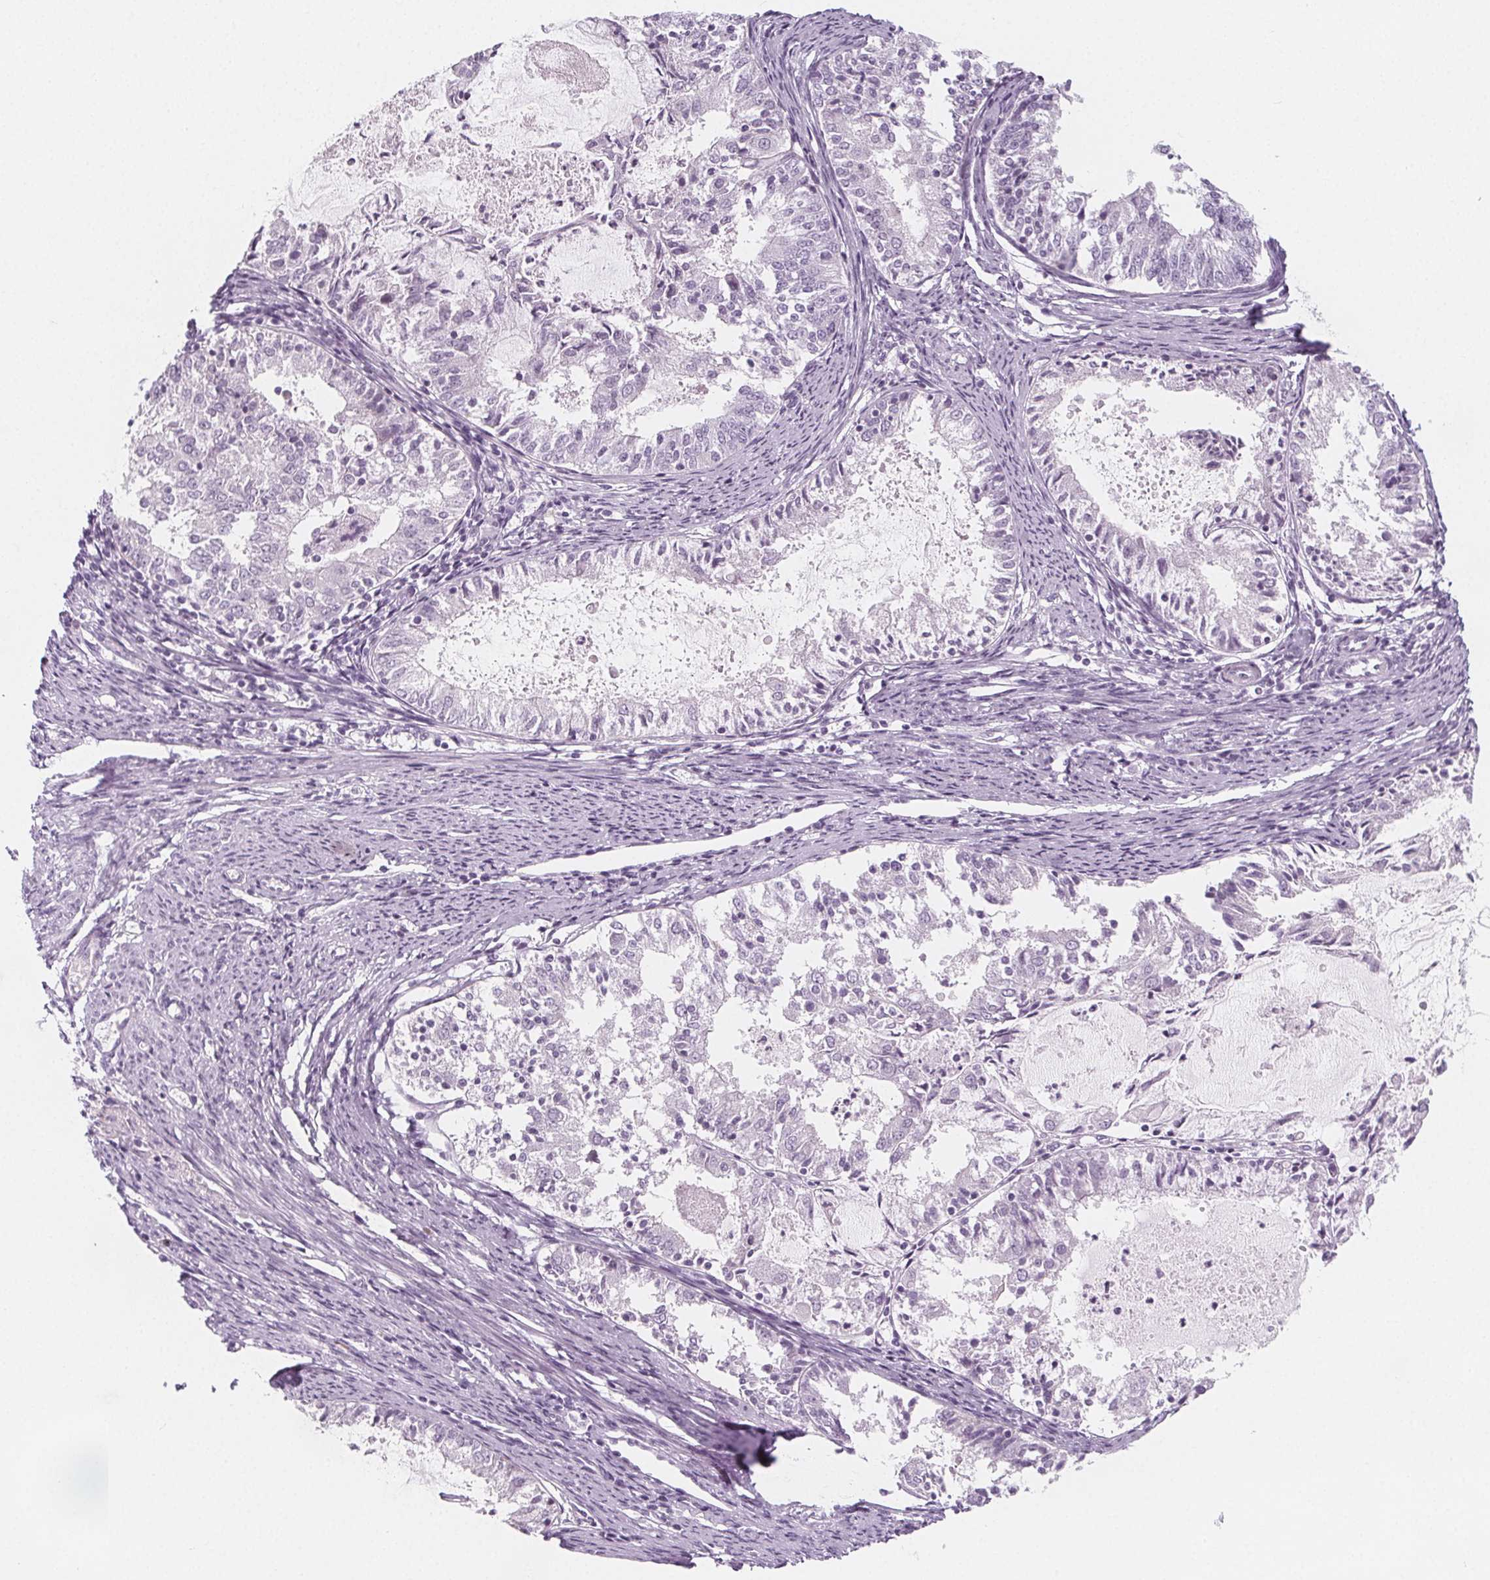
{"staining": {"intensity": "negative", "quantity": "none", "location": "none"}, "tissue": "endometrial cancer", "cell_type": "Tumor cells", "image_type": "cancer", "snomed": [{"axis": "morphology", "description": "Adenocarcinoma, NOS"}, {"axis": "topography", "description": "Endometrium"}], "caption": "Endometrial adenocarcinoma was stained to show a protein in brown. There is no significant staining in tumor cells.", "gene": "IL17C", "patient": {"sex": "female", "age": 57}}